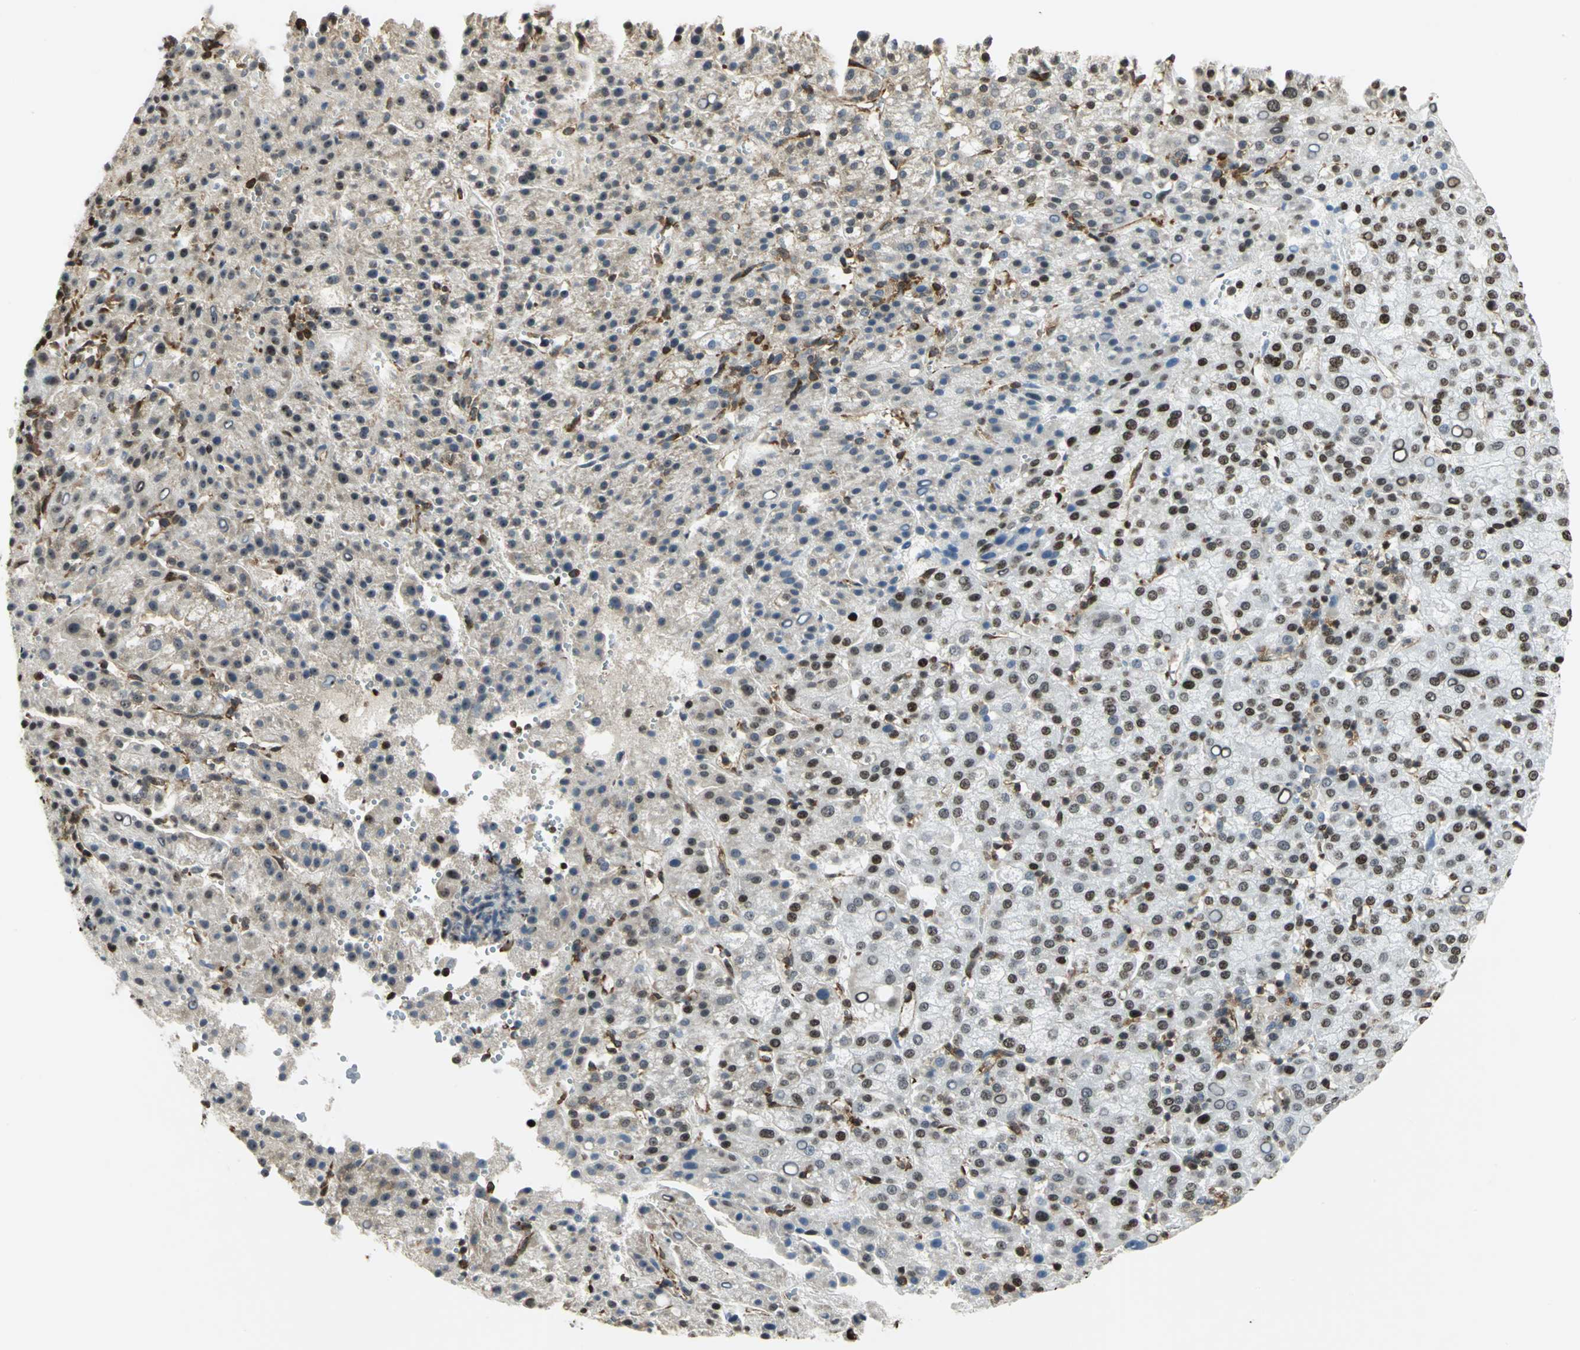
{"staining": {"intensity": "strong", "quantity": "25%-75%", "location": "nuclear"}, "tissue": "liver cancer", "cell_type": "Tumor cells", "image_type": "cancer", "snomed": [{"axis": "morphology", "description": "Carcinoma, Hepatocellular, NOS"}, {"axis": "topography", "description": "Liver"}], "caption": "This photomicrograph exhibits immunohistochemistry (IHC) staining of human hepatocellular carcinoma (liver), with high strong nuclear expression in about 25%-75% of tumor cells.", "gene": "HMGB1", "patient": {"sex": "female", "age": 58}}